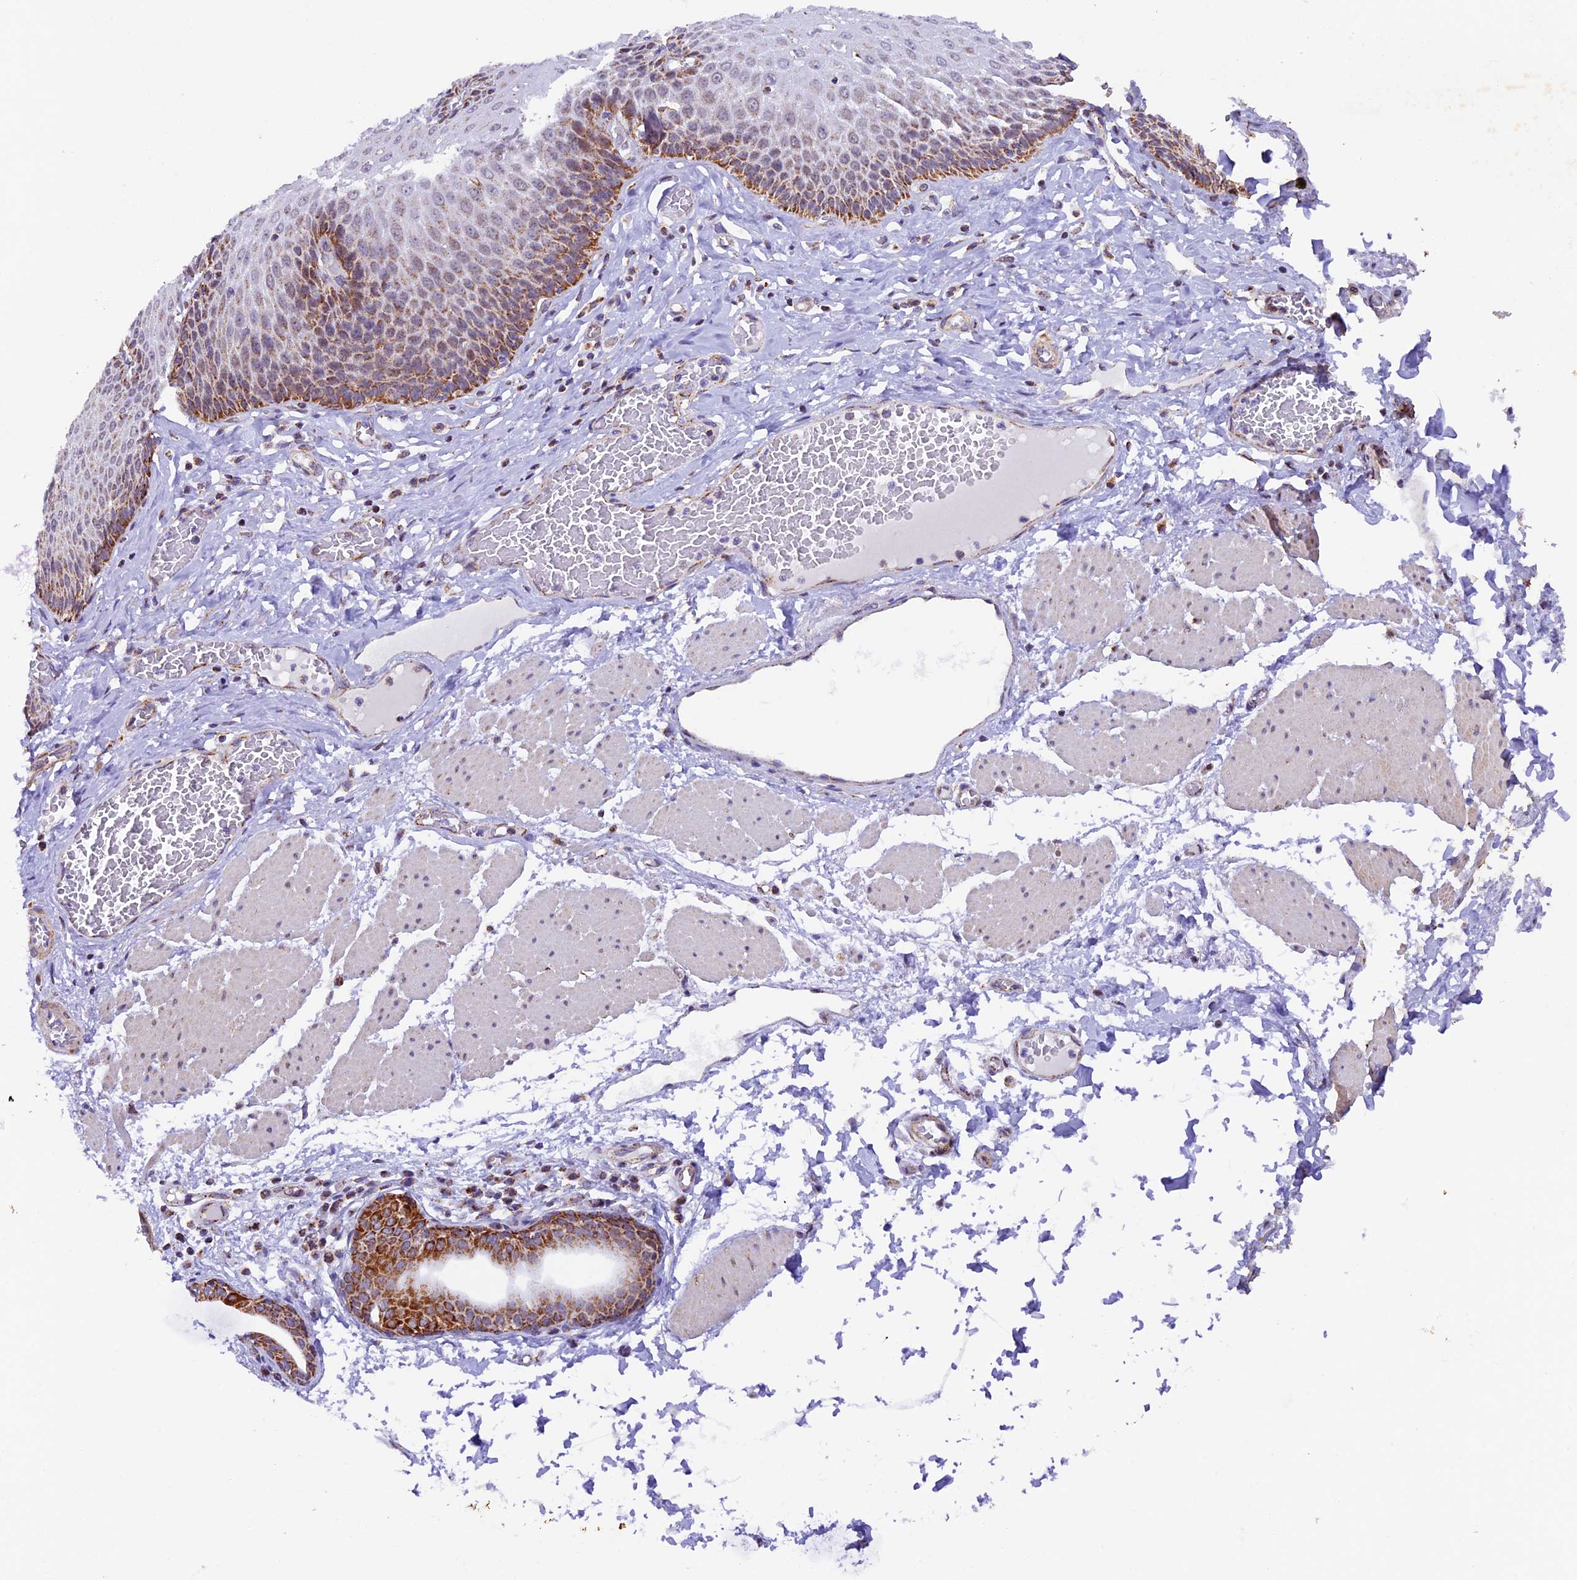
{"staining": {"intensity": "strong", "quantity": "25%-75%", "location": "cytoplasmic/membranous"}, "tissue": "esophagus", "cell_type": "Squamous epithelial cells", "image_type": "normal", "snomed": [{"axis": "morphology", "description": "Normal tissue, NOS"}, {"axis": "topography", "description": "Esophagus"}], "caption": "Protein staining by IHC demonstrates strong cytoplasmic/membranous expression in about 25%-75% of squamous epithelial cells in unremarkable esophagus. (DAB (3,3'-diaminobenzidine) IHC, brown staining for protein, blue staining for nuclei).", "gene": "TFAM", "patient": {"sex": "male", "age": 60}}